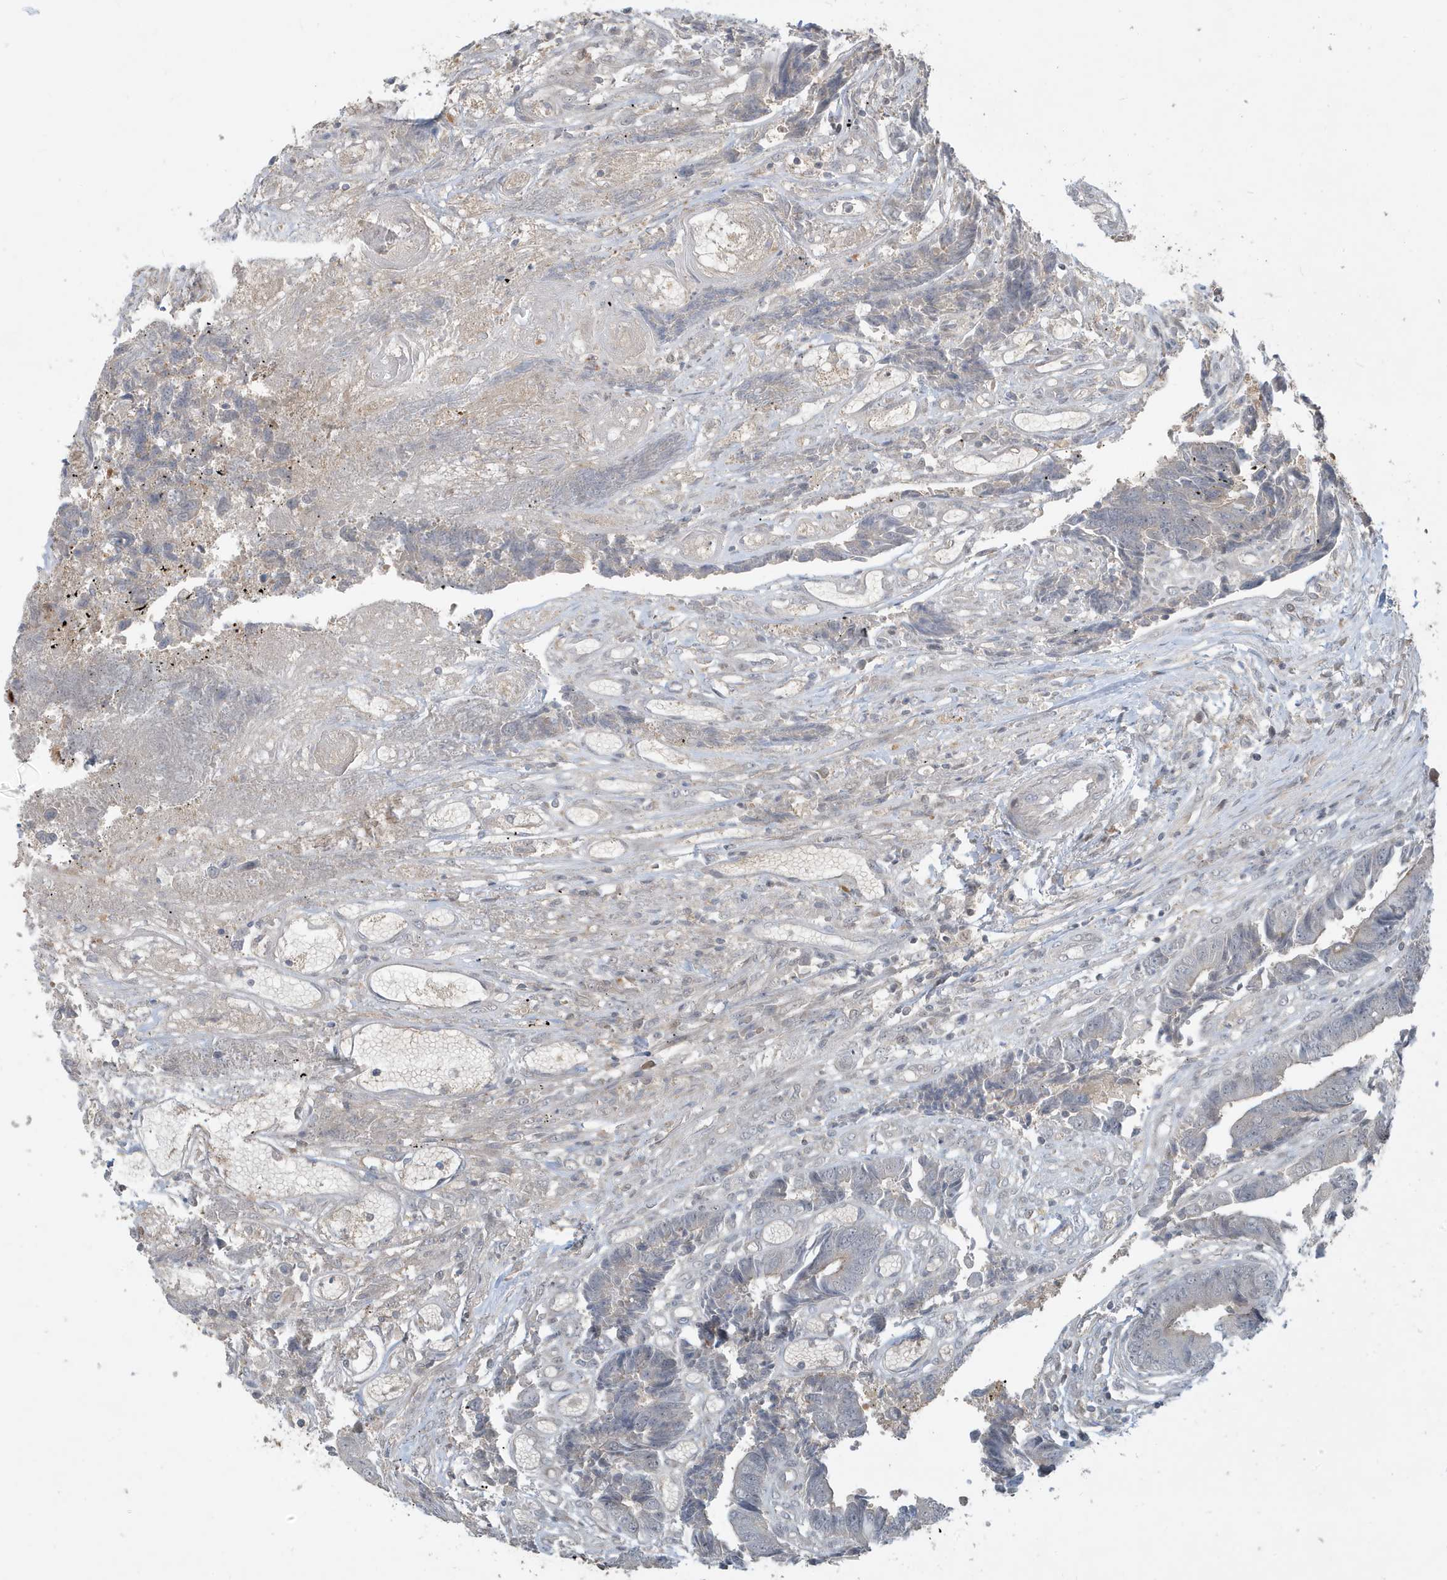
{"staining": {"intensity": "negative", "quantity": "none", "location": "none"}, "tissue": "colorectal cancer", "cell_type": "Tumor cells", "image_type": "cancer", "snomed": [{"axis": "morphology", "description": "Adenocarcinoma, NOS"}, {"axis": "topography", "description": "Rectum"}], "caption": "The IHC image has no significant staining in tumor cells of adenocarcinoma (colorectal) tissue. Nuclei are stained in blue.", "gene": "PRRT3", "patient": {"sex": "male", "age": 84}}